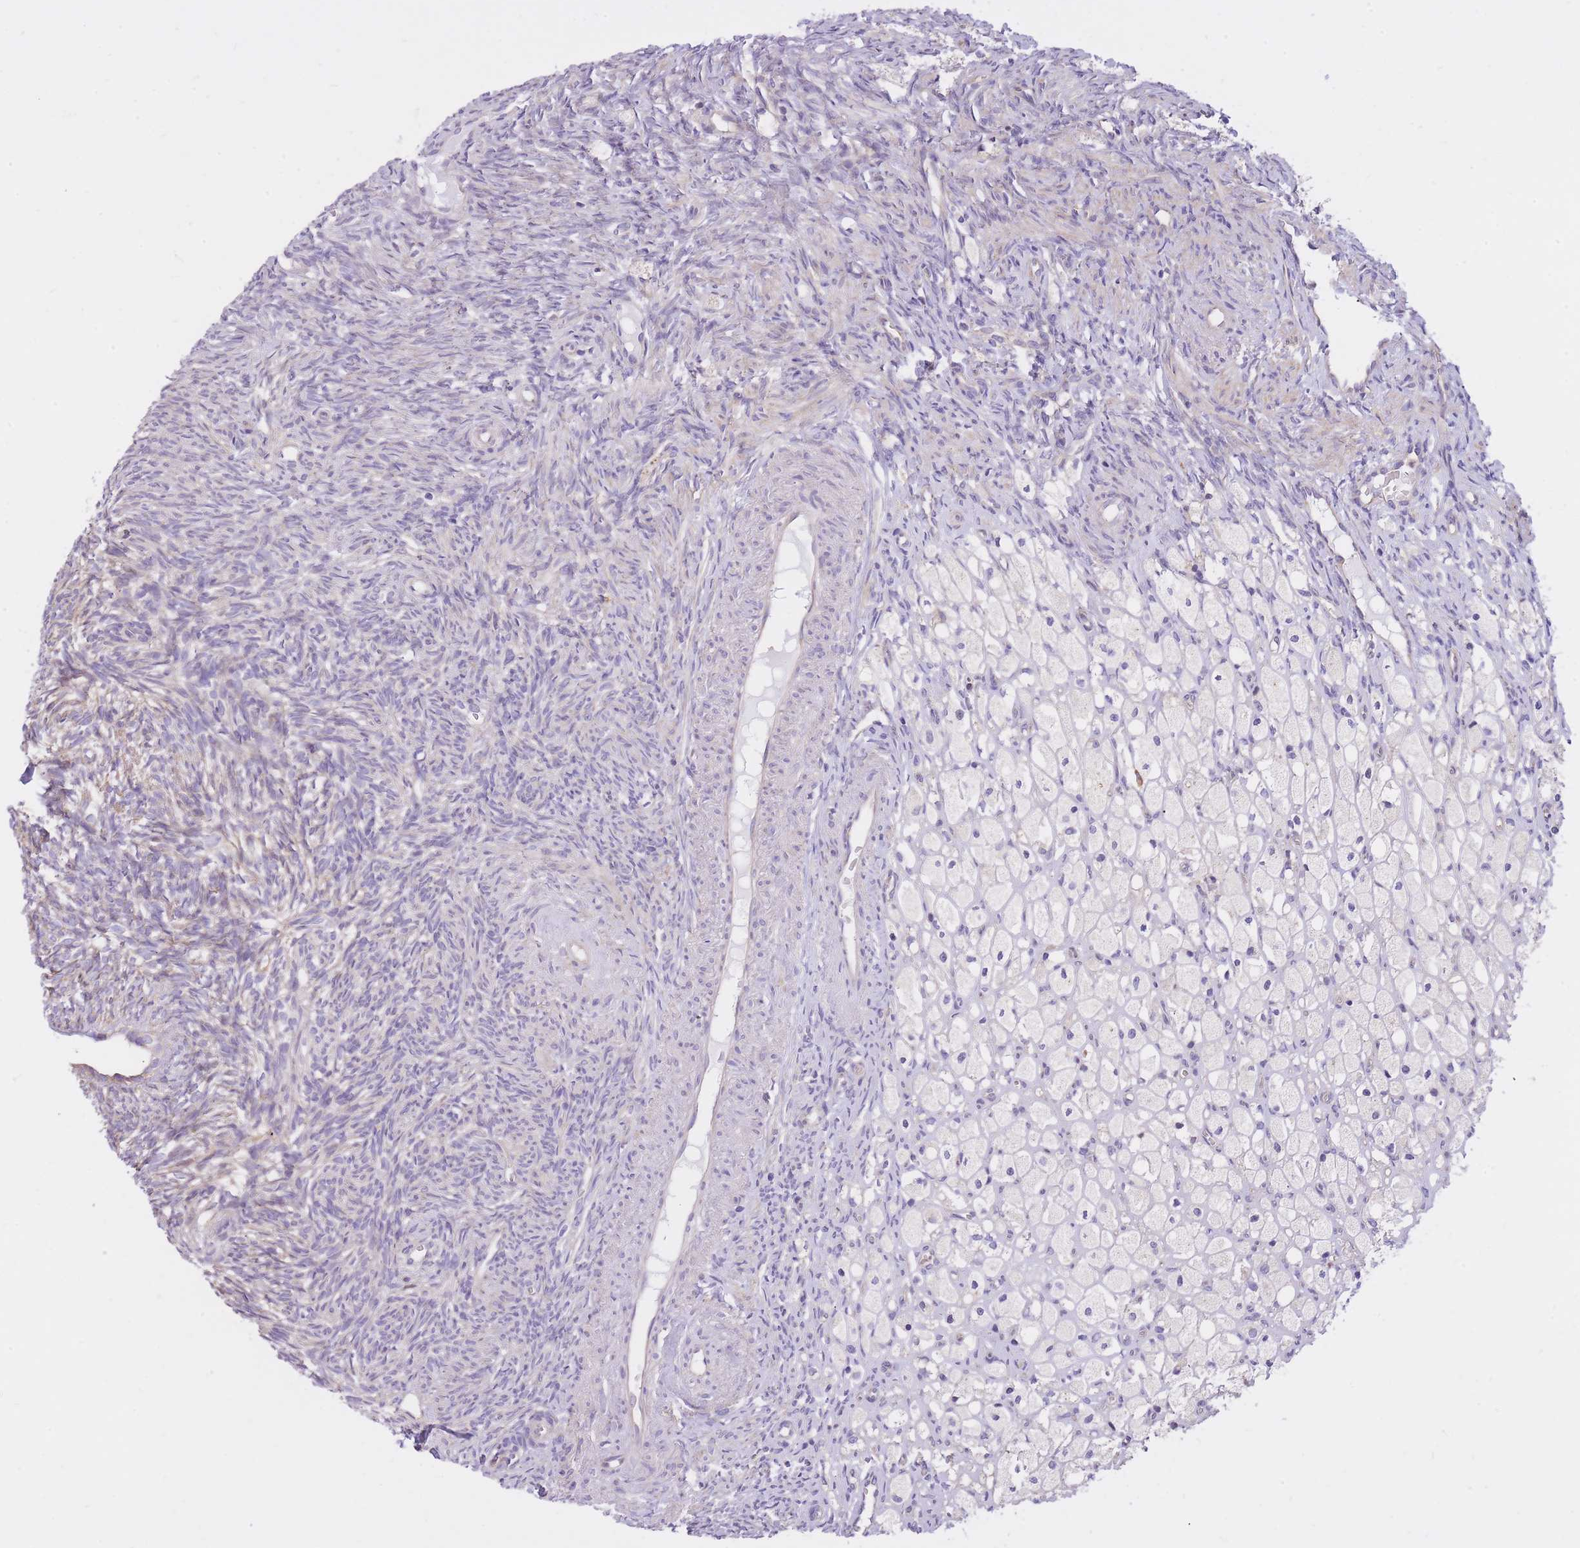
{"staining": {"intensity": "negative", "quantity": "none", "location": "none"}, "tissue": "ovary", "cell_type": "Ovarian stroma cells", "image_type": "normal", "snomed": [{"axis": "morphology", "description": "Normal tissue, NOS"}, {"axis": "topography", "description": "Ovary"}], "caption": "IHC histopathology image of normal human ovary stained for a protein (brown), which shows no staining in ovarian stroma cells.", "gene": "GBP7", "patient": {"sex": "female", "age": 51}}